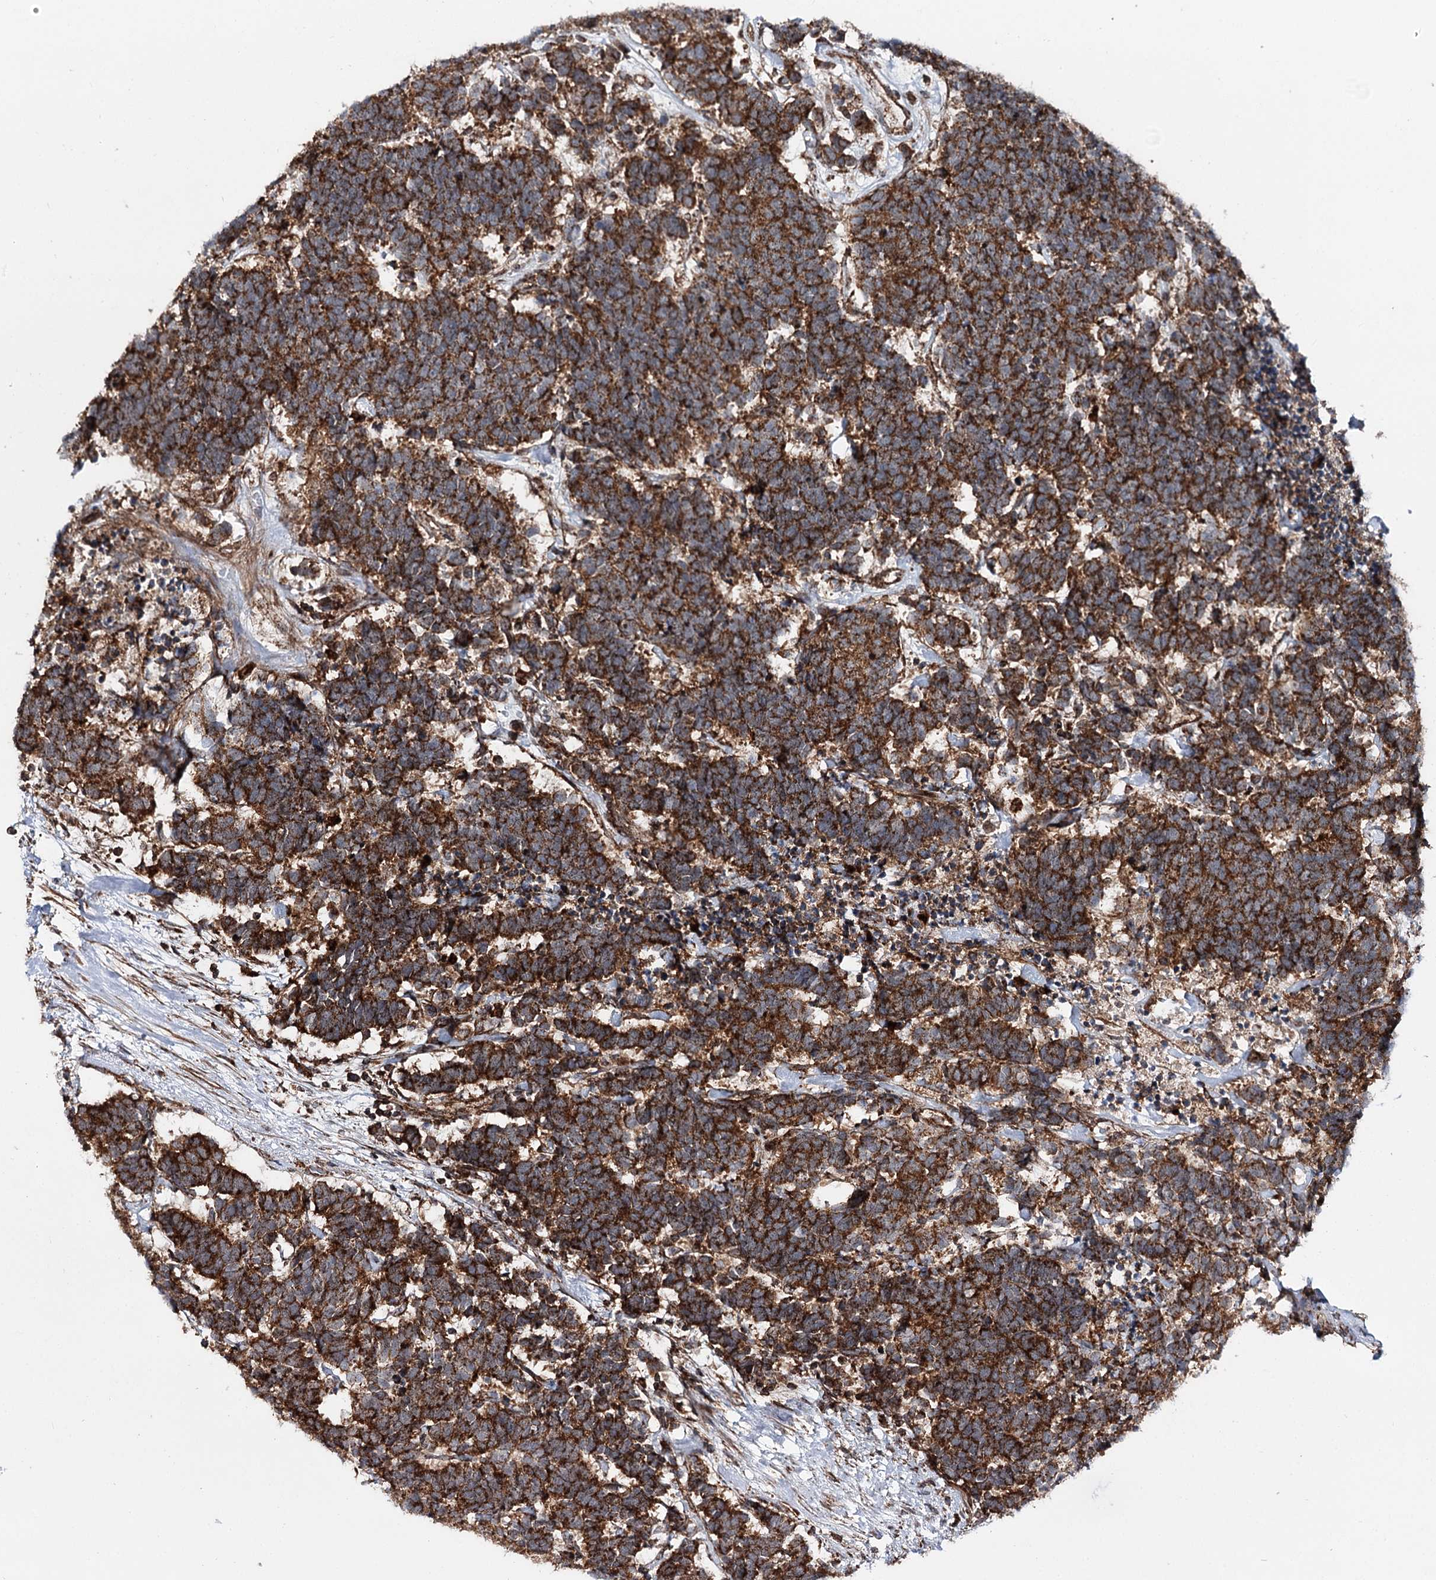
{"staining": {"intensity": "strong", "quantity": ">75%", "location": "cytoplasmic/membranous"}, "tissue": "carcinoid", "cell_type": "Tumor cells", "image_type": "cancer", "snomed": [{"axis": "morphology", "description": "Carcinoma, NOS"}, {"axis": "morphology", "description": "Carcinoid, malignant, NOS"}, {"axis": "topography", "description": "Urinary bladder"}], "caption": "The histopathology image reveals immunohistochemical staining of carcinoid. There is strong cytoplasmic/membranous staining is appreciated in about >75% of tumor cells. (DAB IHC, brown staining for protein, blue staining for nuclei).", "gene": "FGFR1OP2", "patient": {"sex": "male", "age": 57}}